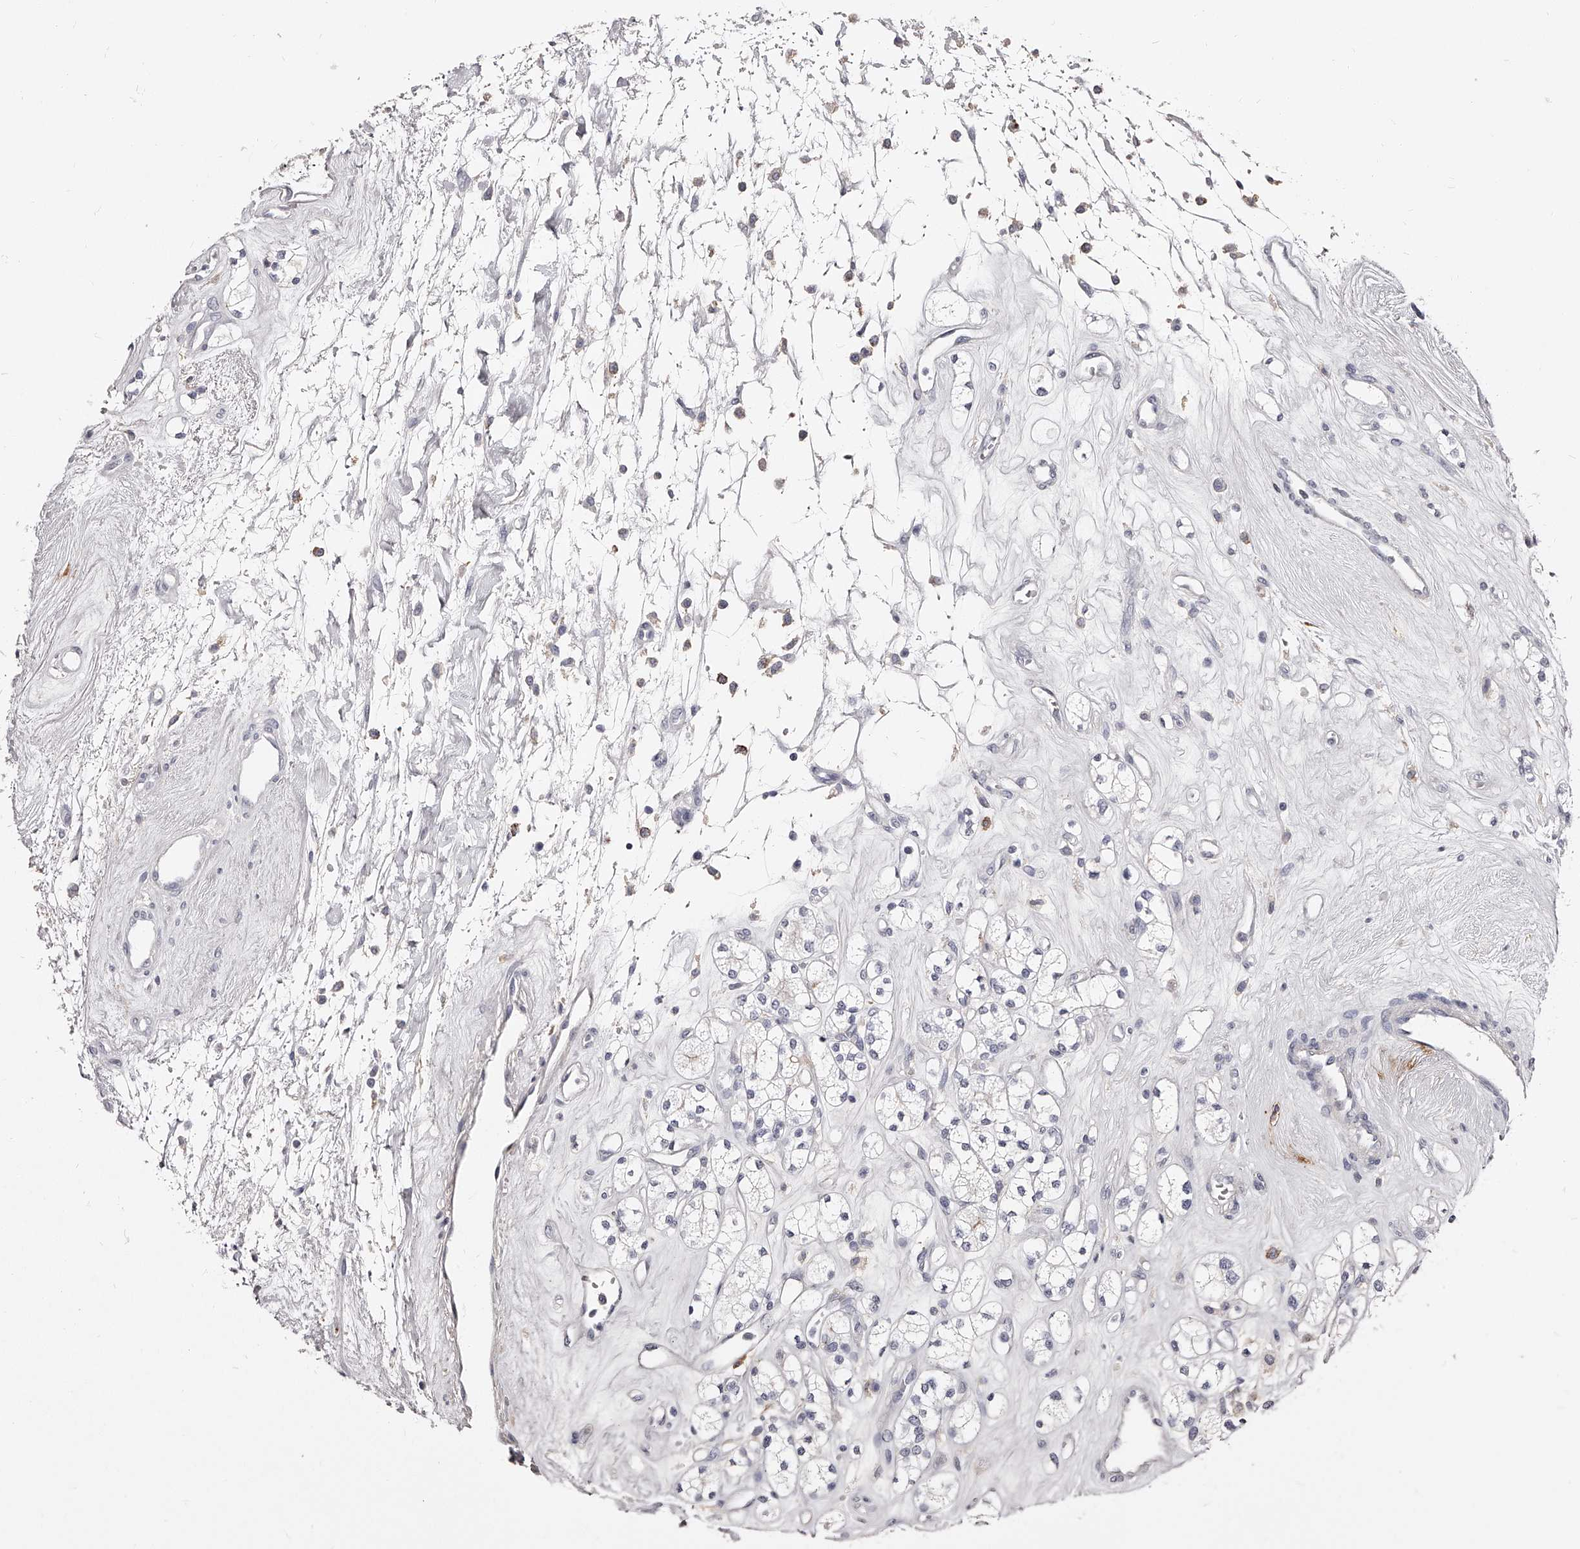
{"staining": {"intensity": "negative", "quantity": "none", "location": "none"}, "tissue": "renal cancer", "cell_type": "Tumor cells", "image_type": "cancer", "snomed": [{"axis": "morphology", "description": "Adenocarcinoma, NOS"}, {"axis": "topography", "description": "Kidney"}], "caption": "Image shows no significant protein staining in tumor cells of renal adenocarcinoma.", "gene": "PACSIN1", "patient": {"sex": "male", "age": 77}}